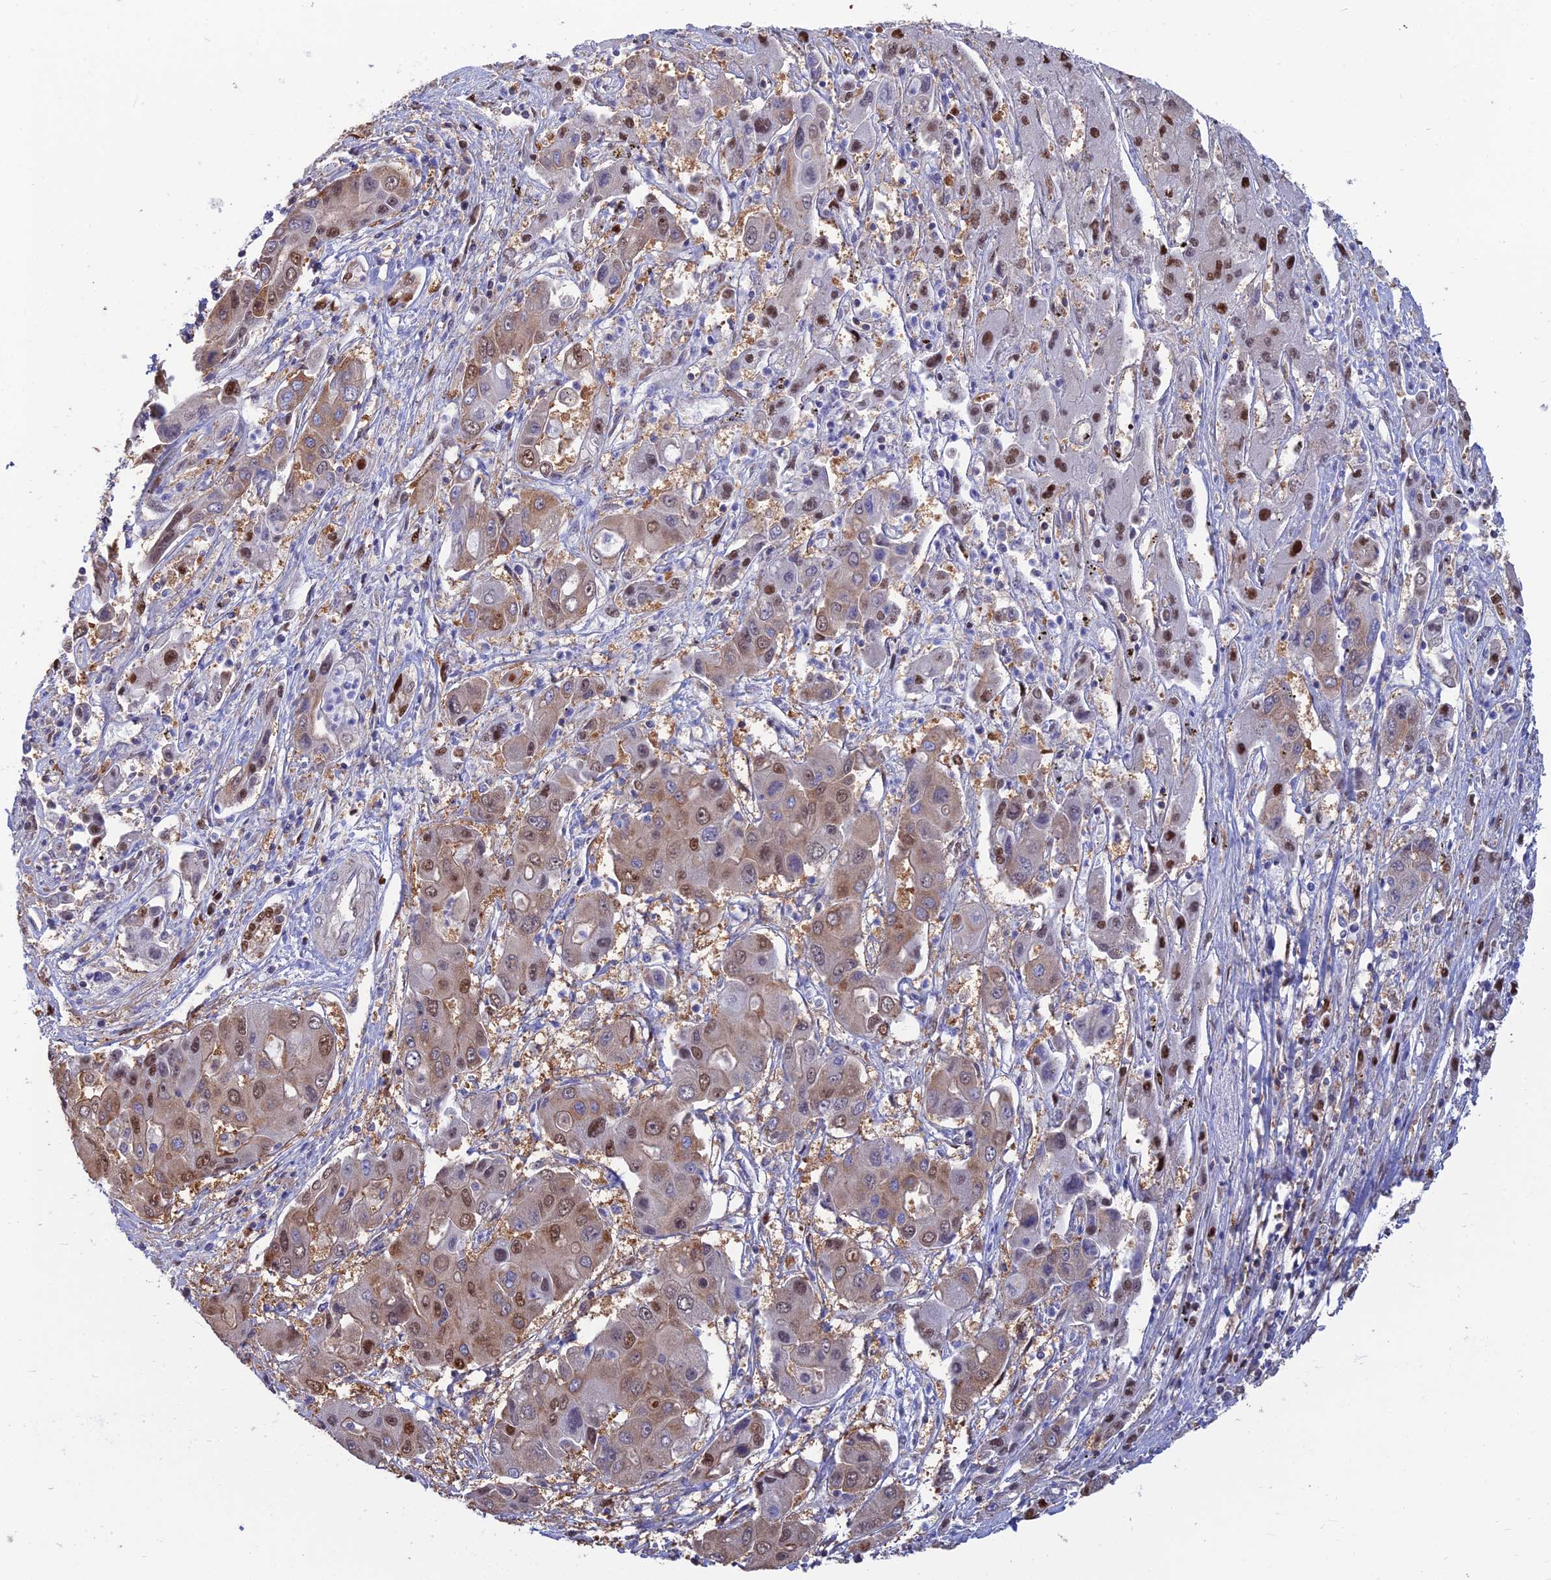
{"staining": {"intensity": "moderate", "quantity": "25%-75%", "location": "cytoplasmic/membranous,nuclear"}, "tissue": "liver cancer", "cell_type": "Tumor cells", "image_type": "cancer", "snomed": [{"axis": "morphology", "description": "Cholangiocarcinoma"}, {"axis": "topography", "description": "Liver"}], "caption": "Liver cancer tissue displays moderate cytoplasmic/membranous and nuclear positivity in approximately 25%-75% of tumor cells, visualized by immunohistochemistry. The staining is performed using DAB (3,3'-diaminobenzidine) brown chromogen to label protein expression. The nuclei are counter-stained blue using hematoxylin.", "gene": "DNPEP", "patient": {"sex": "male", "age": 67}}